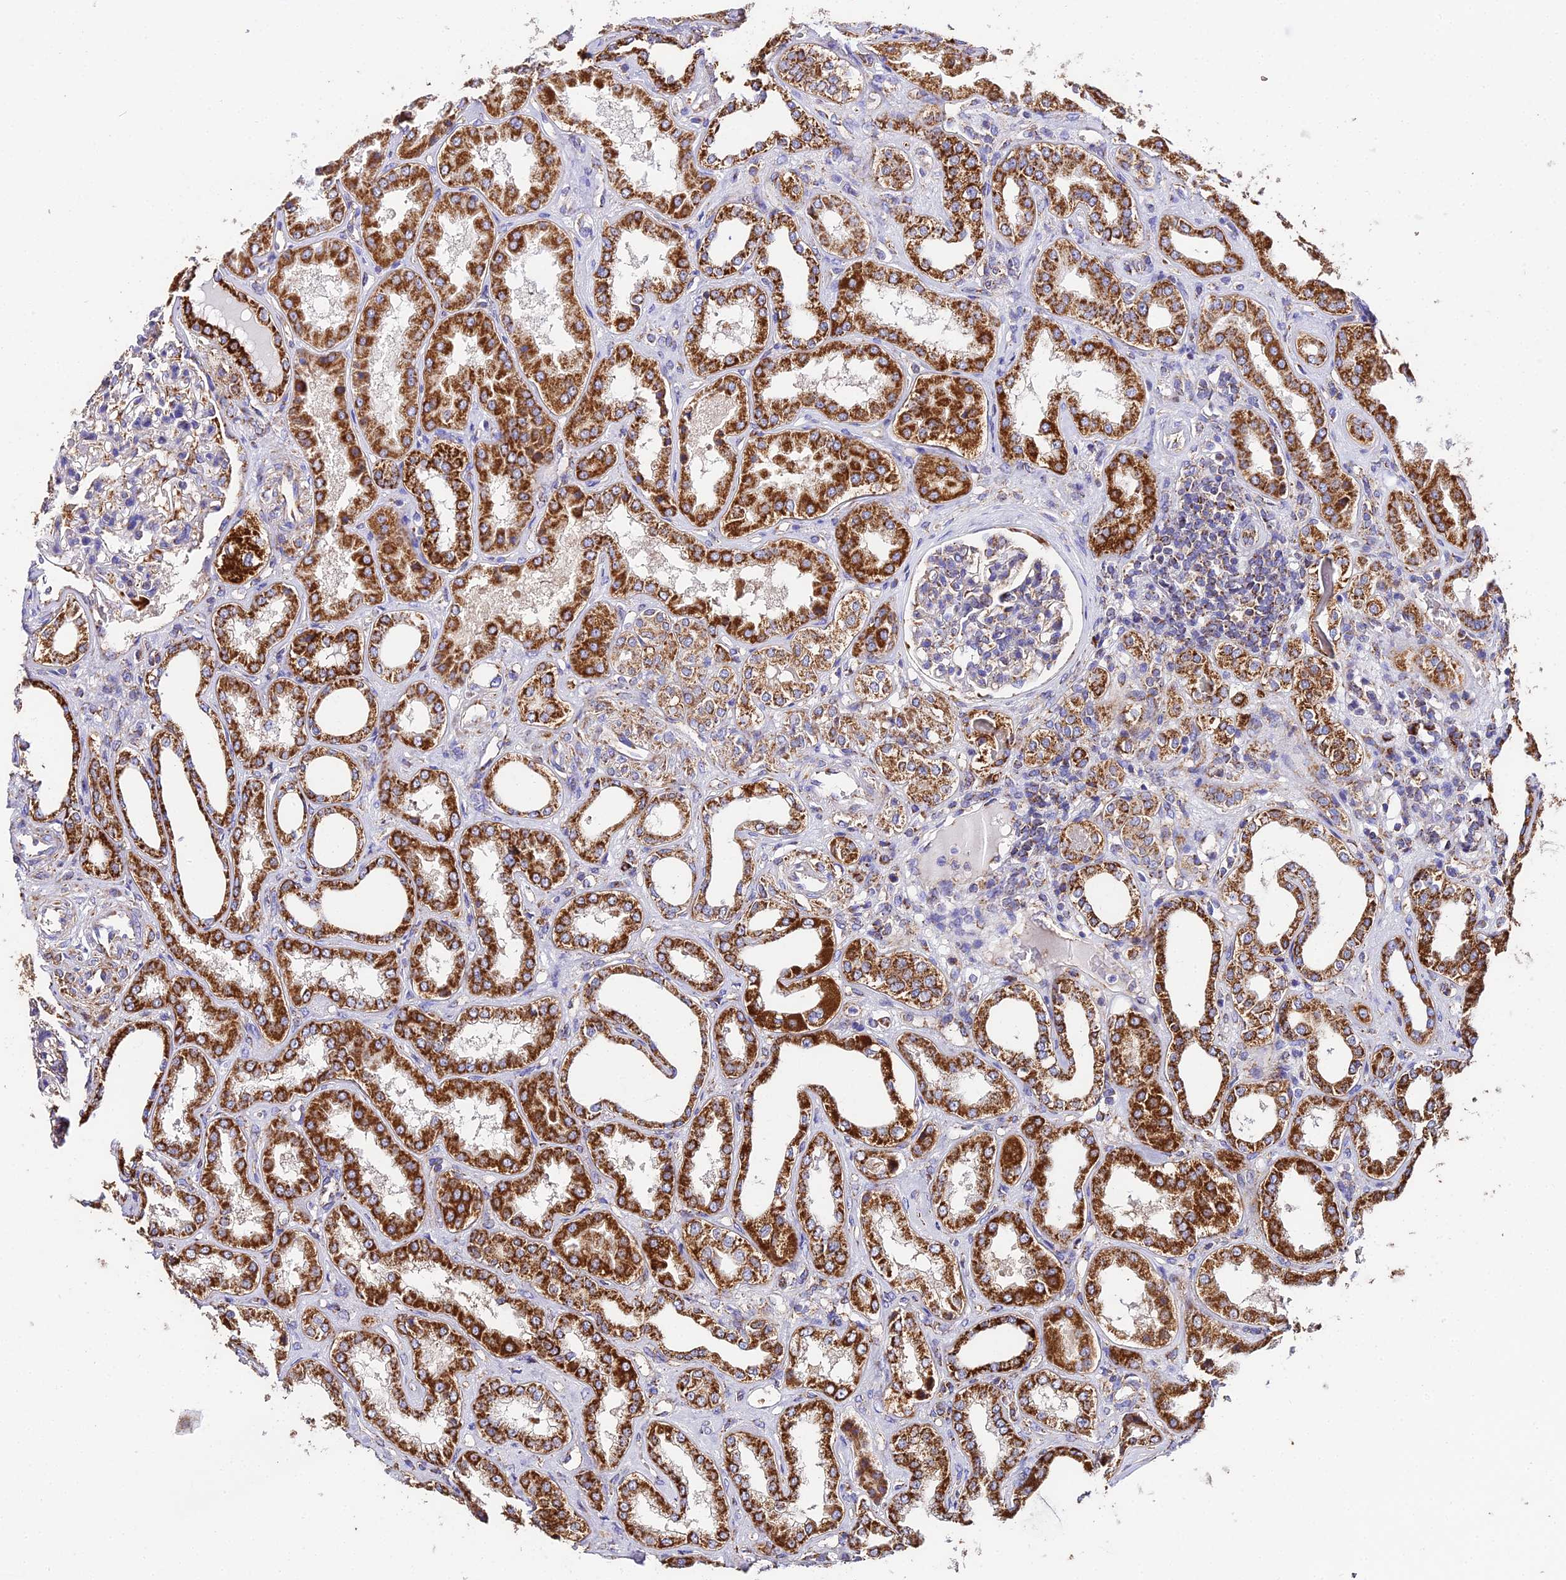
{"staining": {"intensity": "moderate", "quantity": "<25%", "location": "cytoplasmic/membranous"}, "tissue": "kidney", "cell_type": "Cells in glomeruli", "image_type": "normal", "snomed": [{"axis": "morphology", "description": "Normal tissue, NOS"}, {"axis": "topography", "description": "Kidney"}], "caption": "An IHC photomicrograph of unremarkable tissue is shown. Protein staining in brown shows moderate cytoplasmic/membranous positivity in kidney within cells in glomeruli. Ihc stains the protein in brown and the nuclei are stained blue.", "gene": "OCIAD1", "patient": {"sex": "female", "age": 56}}